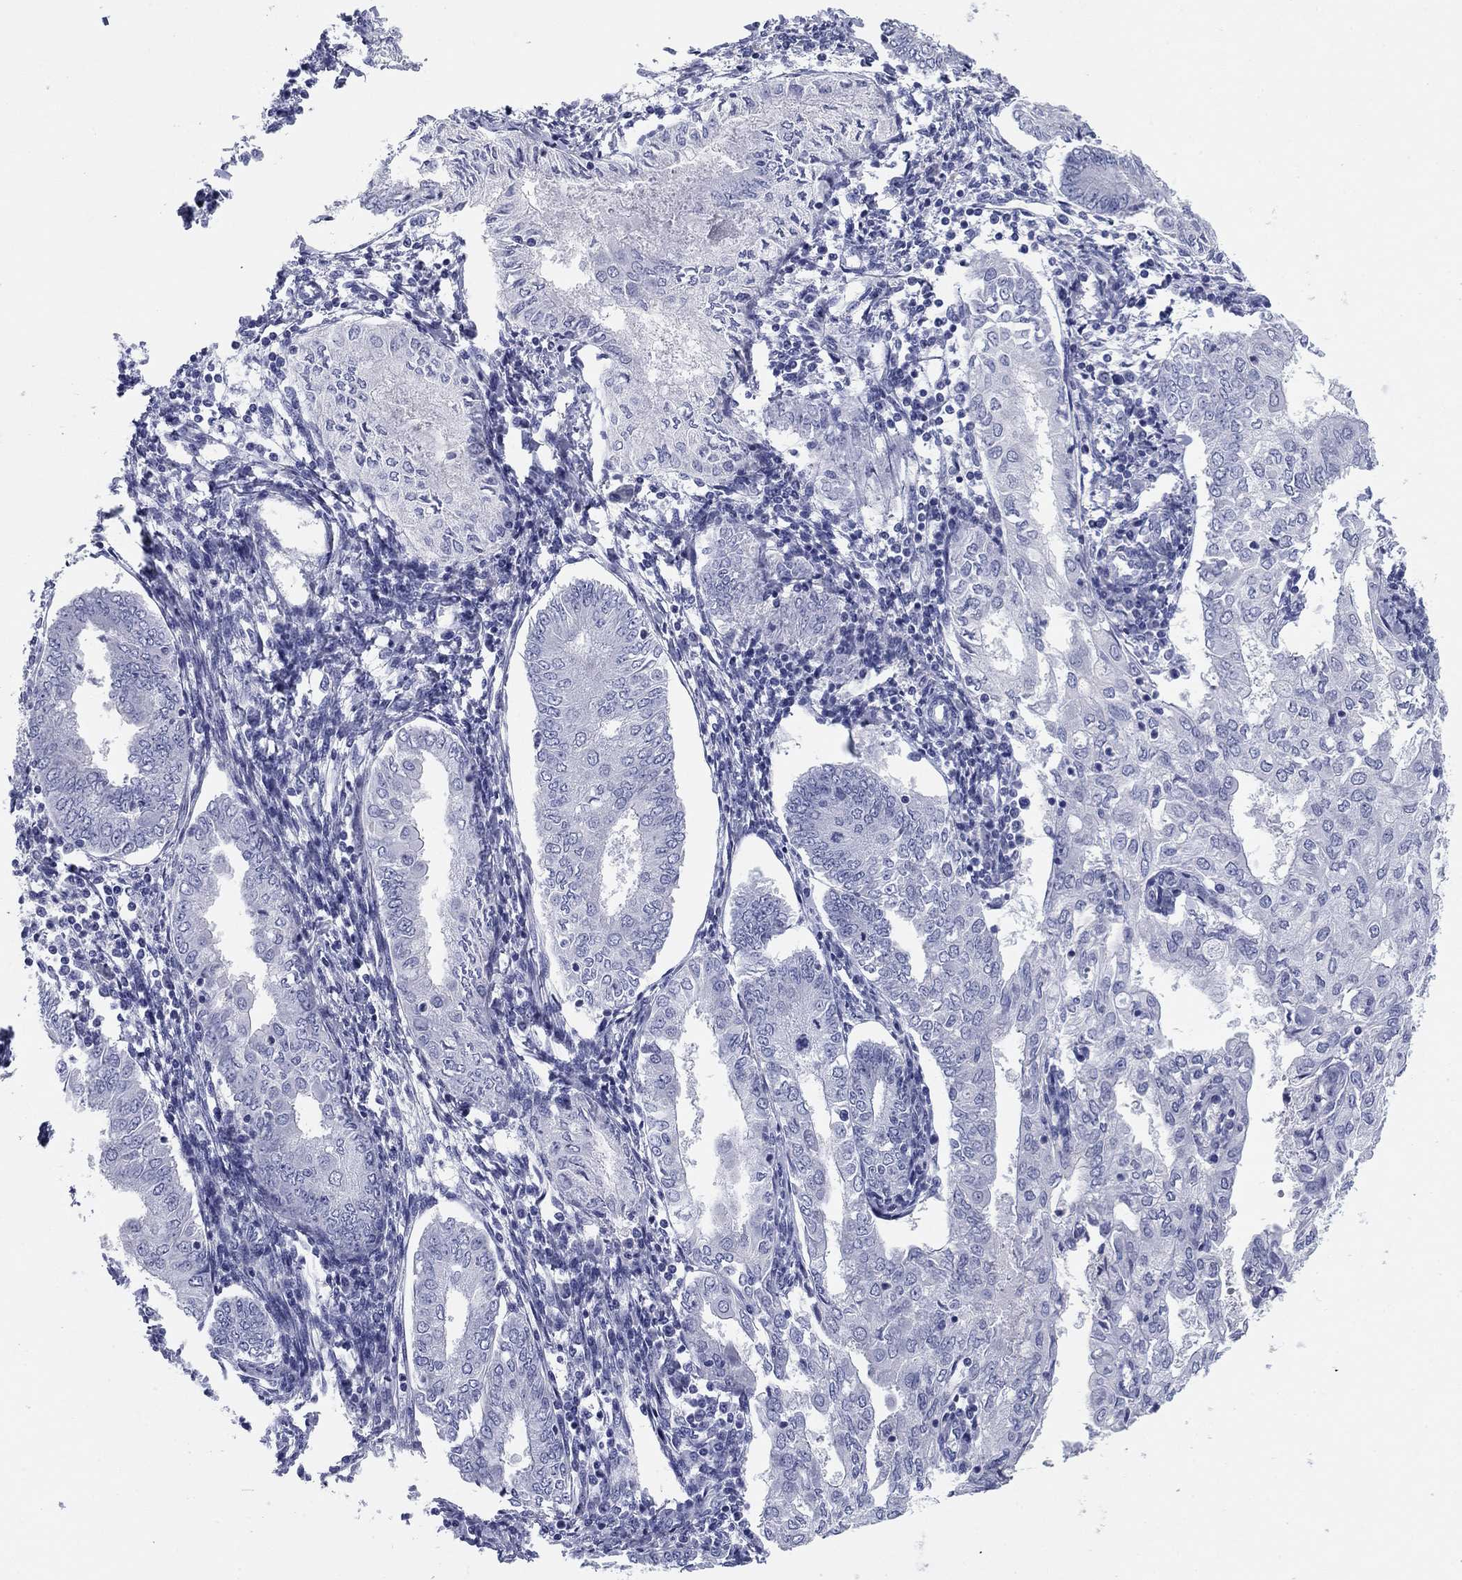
{"staining": {"intensity": "negative", "quantity": "none", "location": "none"}, "tissue": "endometrial cancer", "cell_type": "Tumor cells", "image_type": "cancer", "snomed": [{"axis": "morphology", "description": "Adenocarcinoma, NOS"}, {"axis": "topography", "description": "Endometrium"}], "caption": "Immunohistochemistry image of endometrial cancer stained for a protein (brown), which displays no expression in tumor cells.", "gene": "KCNH1", "patient": {"sex": "female", "age": 68}}